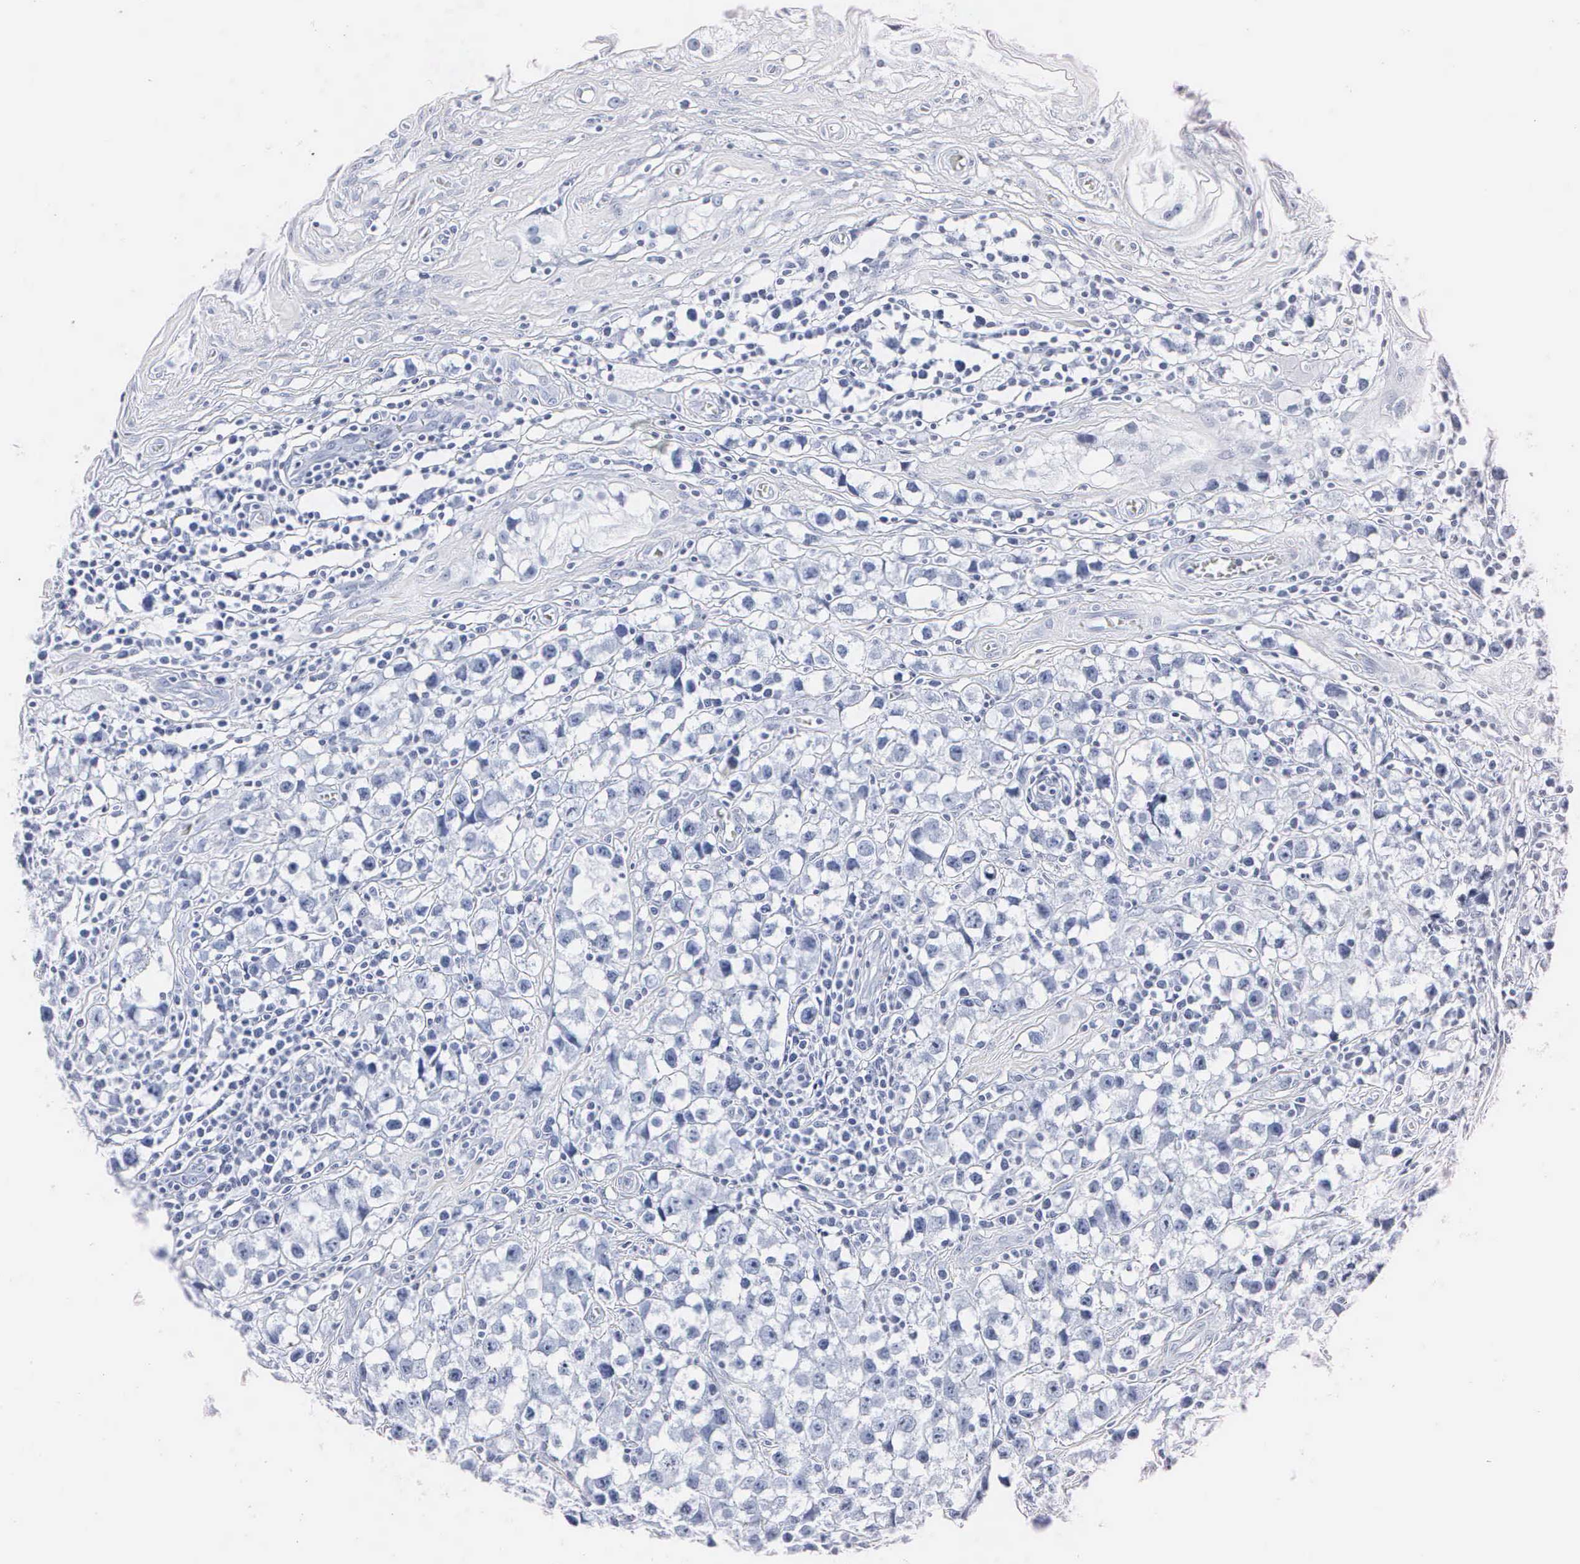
{"staining": {"intensity": "negative", "quantity": "none", "location": "none"}, "tissue": "testis cancer", "cell_type": "Tumor cells", "image_type": "cancer", "snomed": [{"axis": "morphology", "description": "Seminoma, NOS"}, {"axis": "topography", "description": "Testis"}], "caption": "Immunohistochemistry micrograph of neoplastic tissue: human testis seminoma stained with DAB exhibits no significant protein staining in tumor cells.", "gene": "MB", "patient": {"sex": "male", "age": 35}}